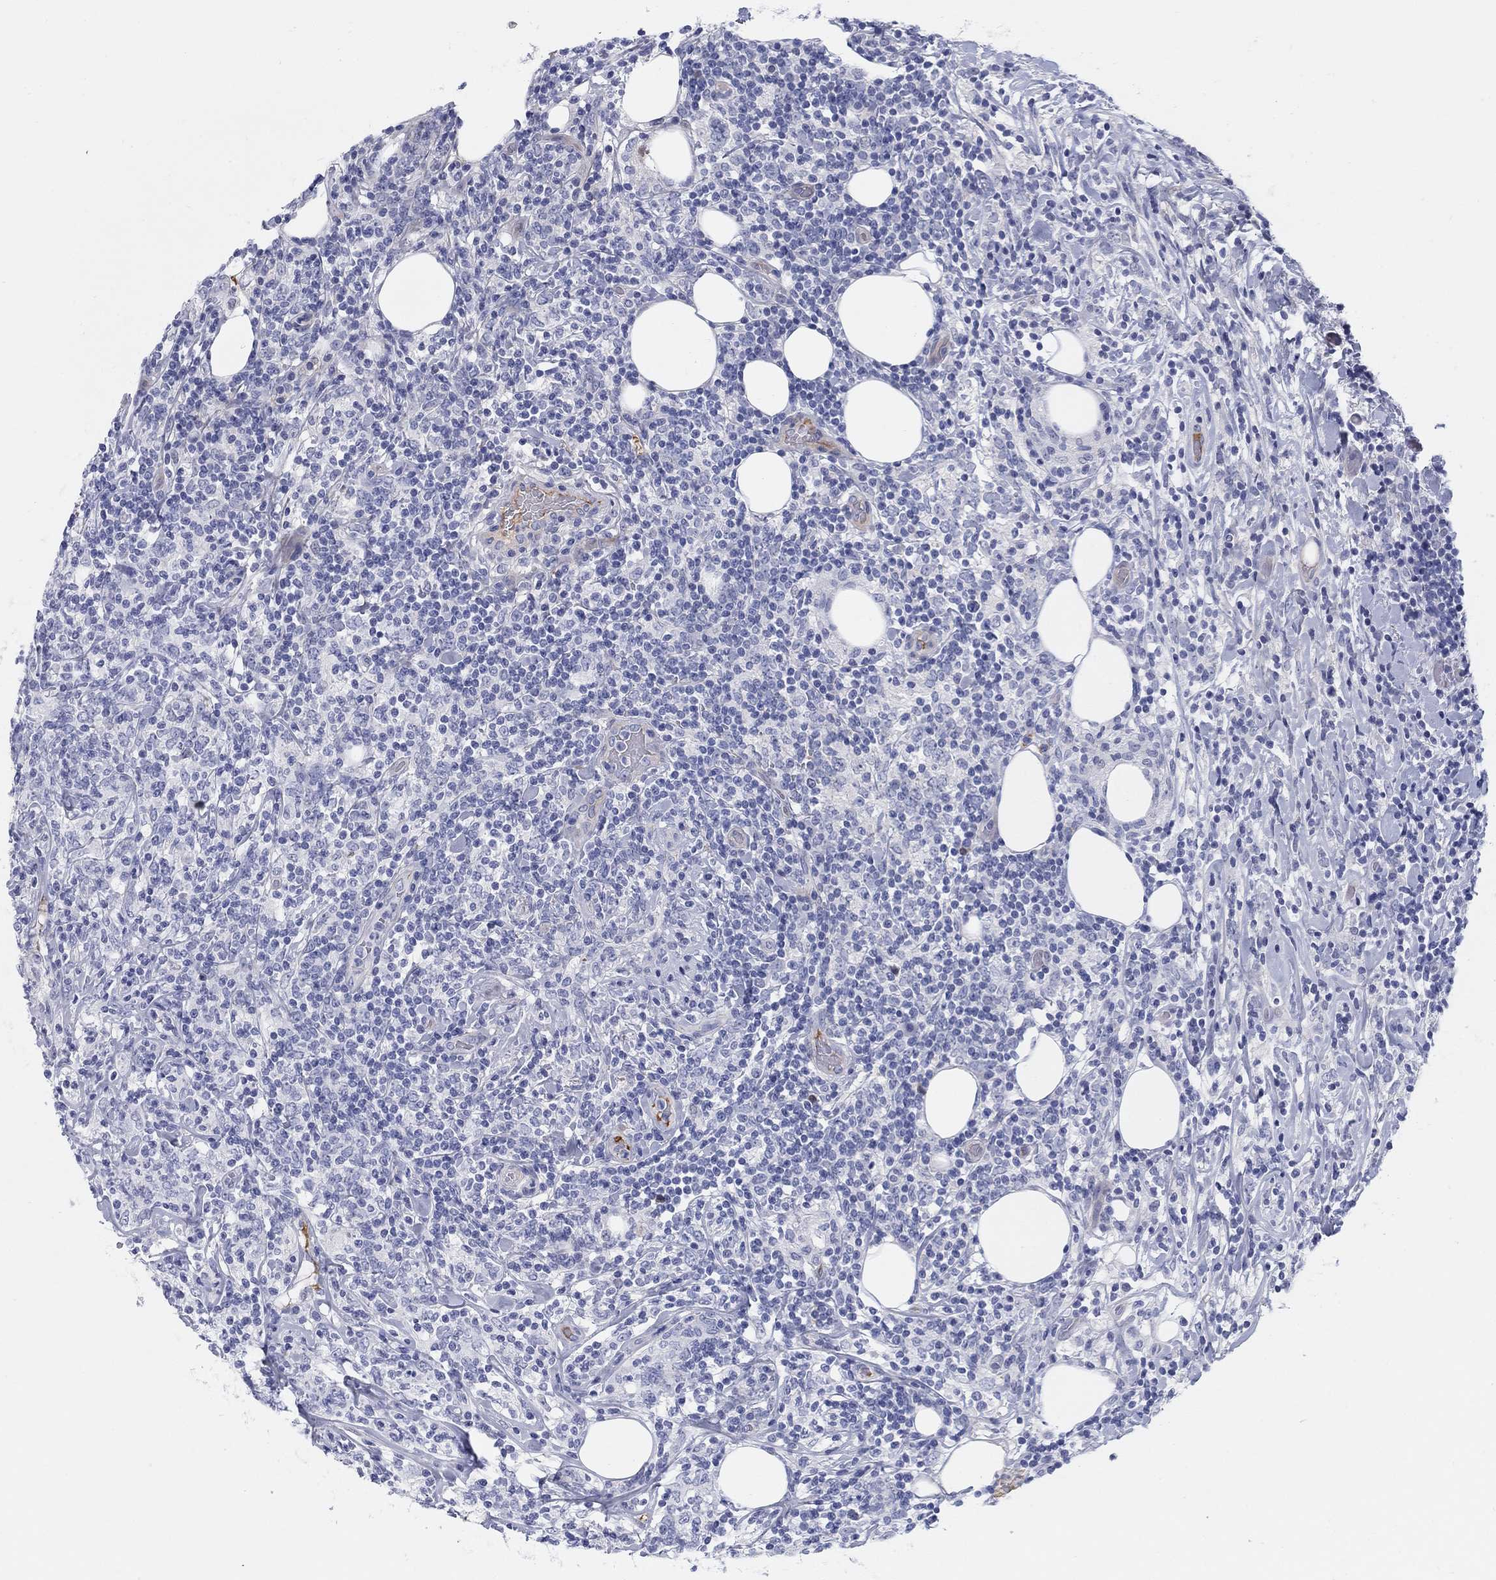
{"staining": {"intensity": "negative", "quantity": "none", "location": "none"}, "tissue": "lymphoma", "cell_type": "Tumor cells", "image_type": "cancer", "snomed": [{"axis": "morphology", "description": "Malignant lymphoma, non-Hodgkin's type, High grade"}, {"axis": "topography", "description": "Lymph node"}], "caption": "A micrograph of lymphoma stained for a protein exhibits no brown staining in tumor cells. Nuclei are stained in blue.", "gene": "HEATR4", "patient": {"sex": "female", "age": 84}}